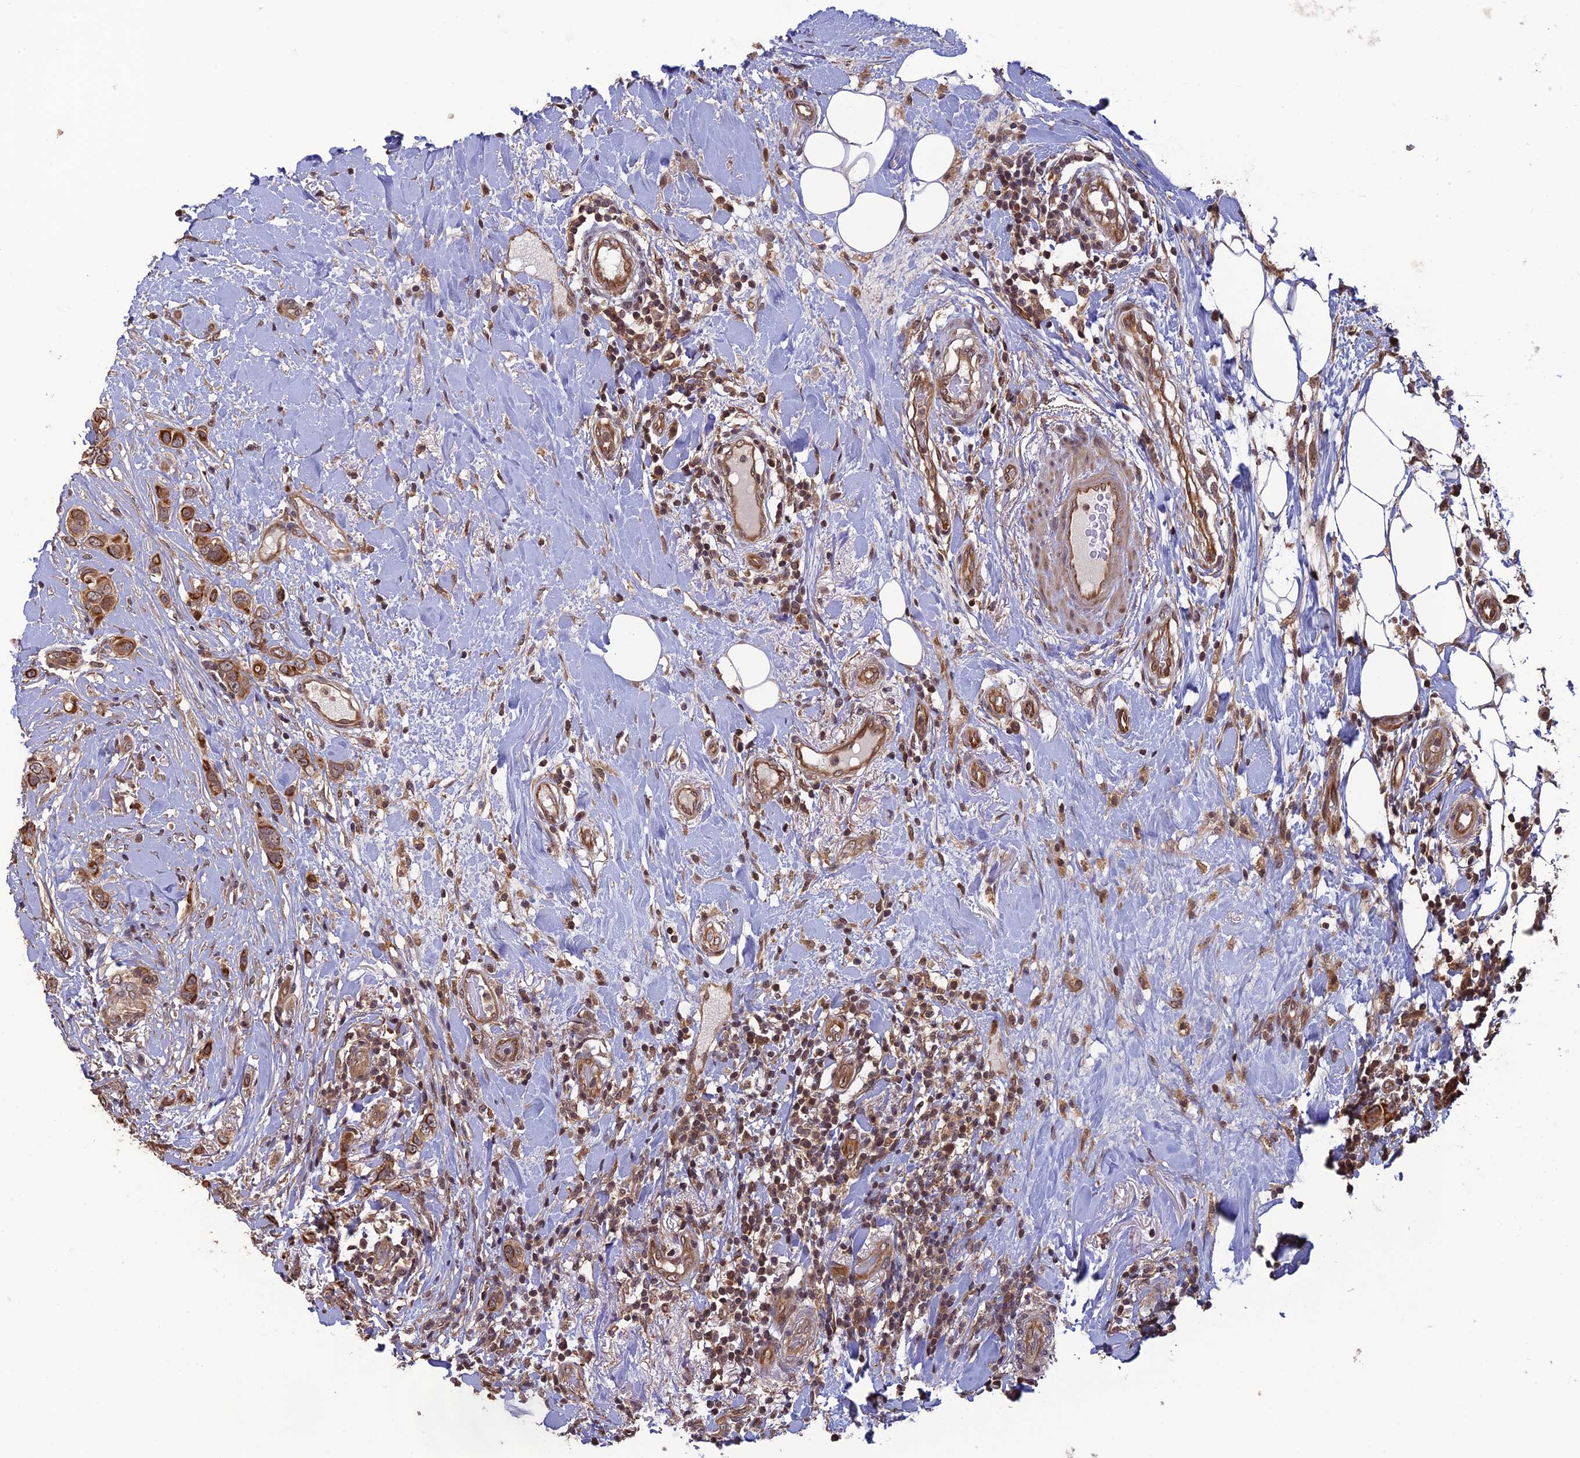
{"staining": {"intensity": "weak", "quantity": ">75%", "location": "cytoplasmic/membranous"}, "tissue": "breast cancer", "cell_type": "Tumor cells", "image_type": "cancer", "snomed": [{"axis": "morphology", "description": "Lobular carcinoma"}, {"axis": "topography", "description": "Breast"}], "caption": "Breast lobular carcinoma stained with a brown dye displays weak cytoplasmic/membranous positive staining in approximately >75% of tumor cells.", "gene": "LIN37", "patient": {"sex": "female", "age": 51}}